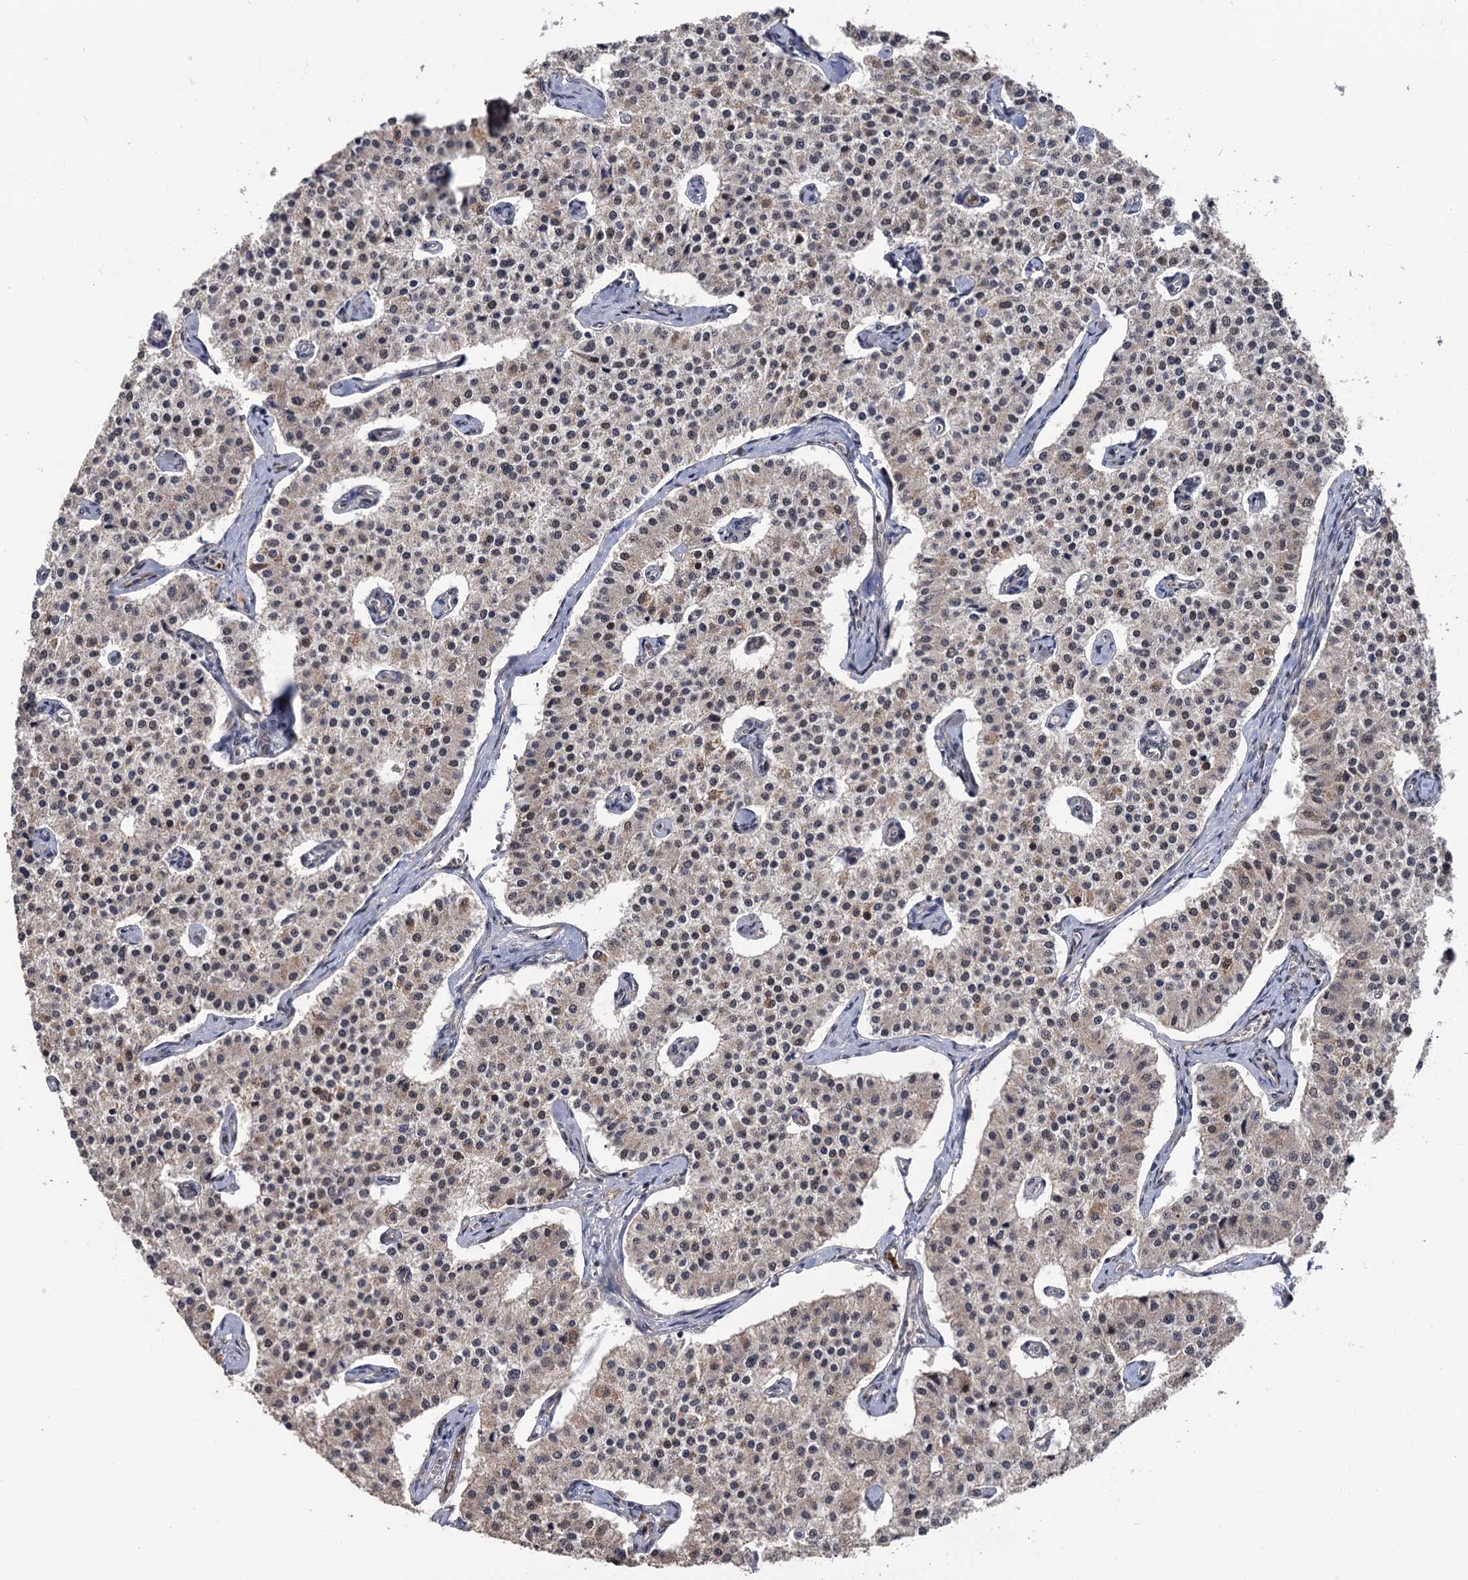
{"staining": {"intensity": "weak", "quantity": "<25%", "location": "cytoplasmic/membranous"}, "tissue": "carcinoid", "cell_type": "Tumor cells", "image_type": "cancer", "snomed": [{"axis": "morphology", "description": "Carcinoid, malignant, NOS"}, {"axis": "topography", "description": "Colon"}], "caption": "Immunohistochemistry of human carcinoid demonstrates no expression in tumor cells.", "gene": "LRRC63", "patient": {"sex": "female", "age": 52}}